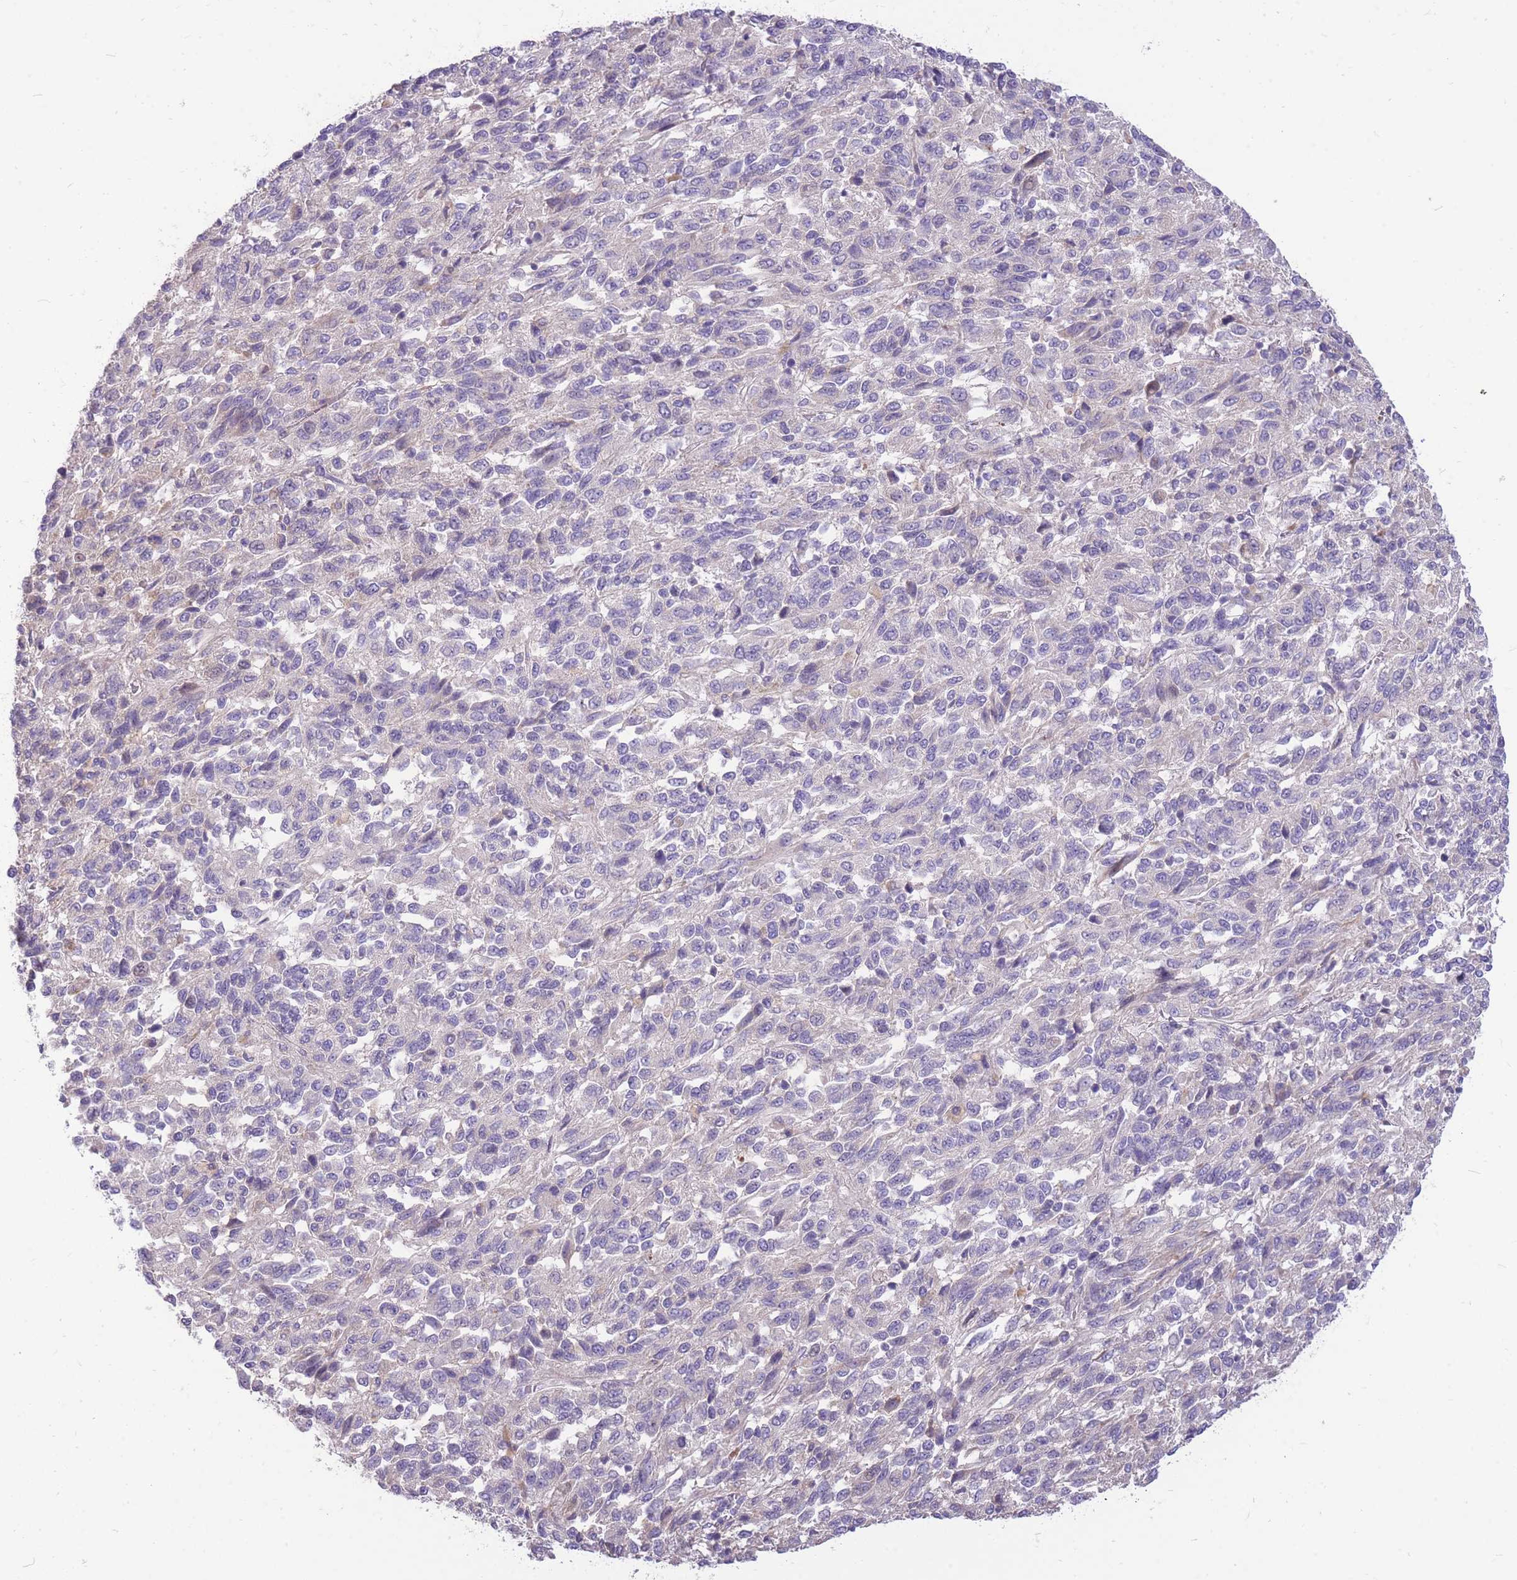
{"staining": {"intensity": "negative", "quantity": "none", "location": "none"}, "tissue": "melanoma", "cell_type": "Tumor cells", "image_type": "cancer", "snomed": [{"axis": "morphology", "description": "Malignant melanoma, Metastatic site"}, {"axis": "topography", "description": "Lung"}], "caption": "Tumor cells show no significant expression in malignant melanoma (metastatic site).", "gene": "OR5T1", "patient": {"sex": "male", "age": 64}}